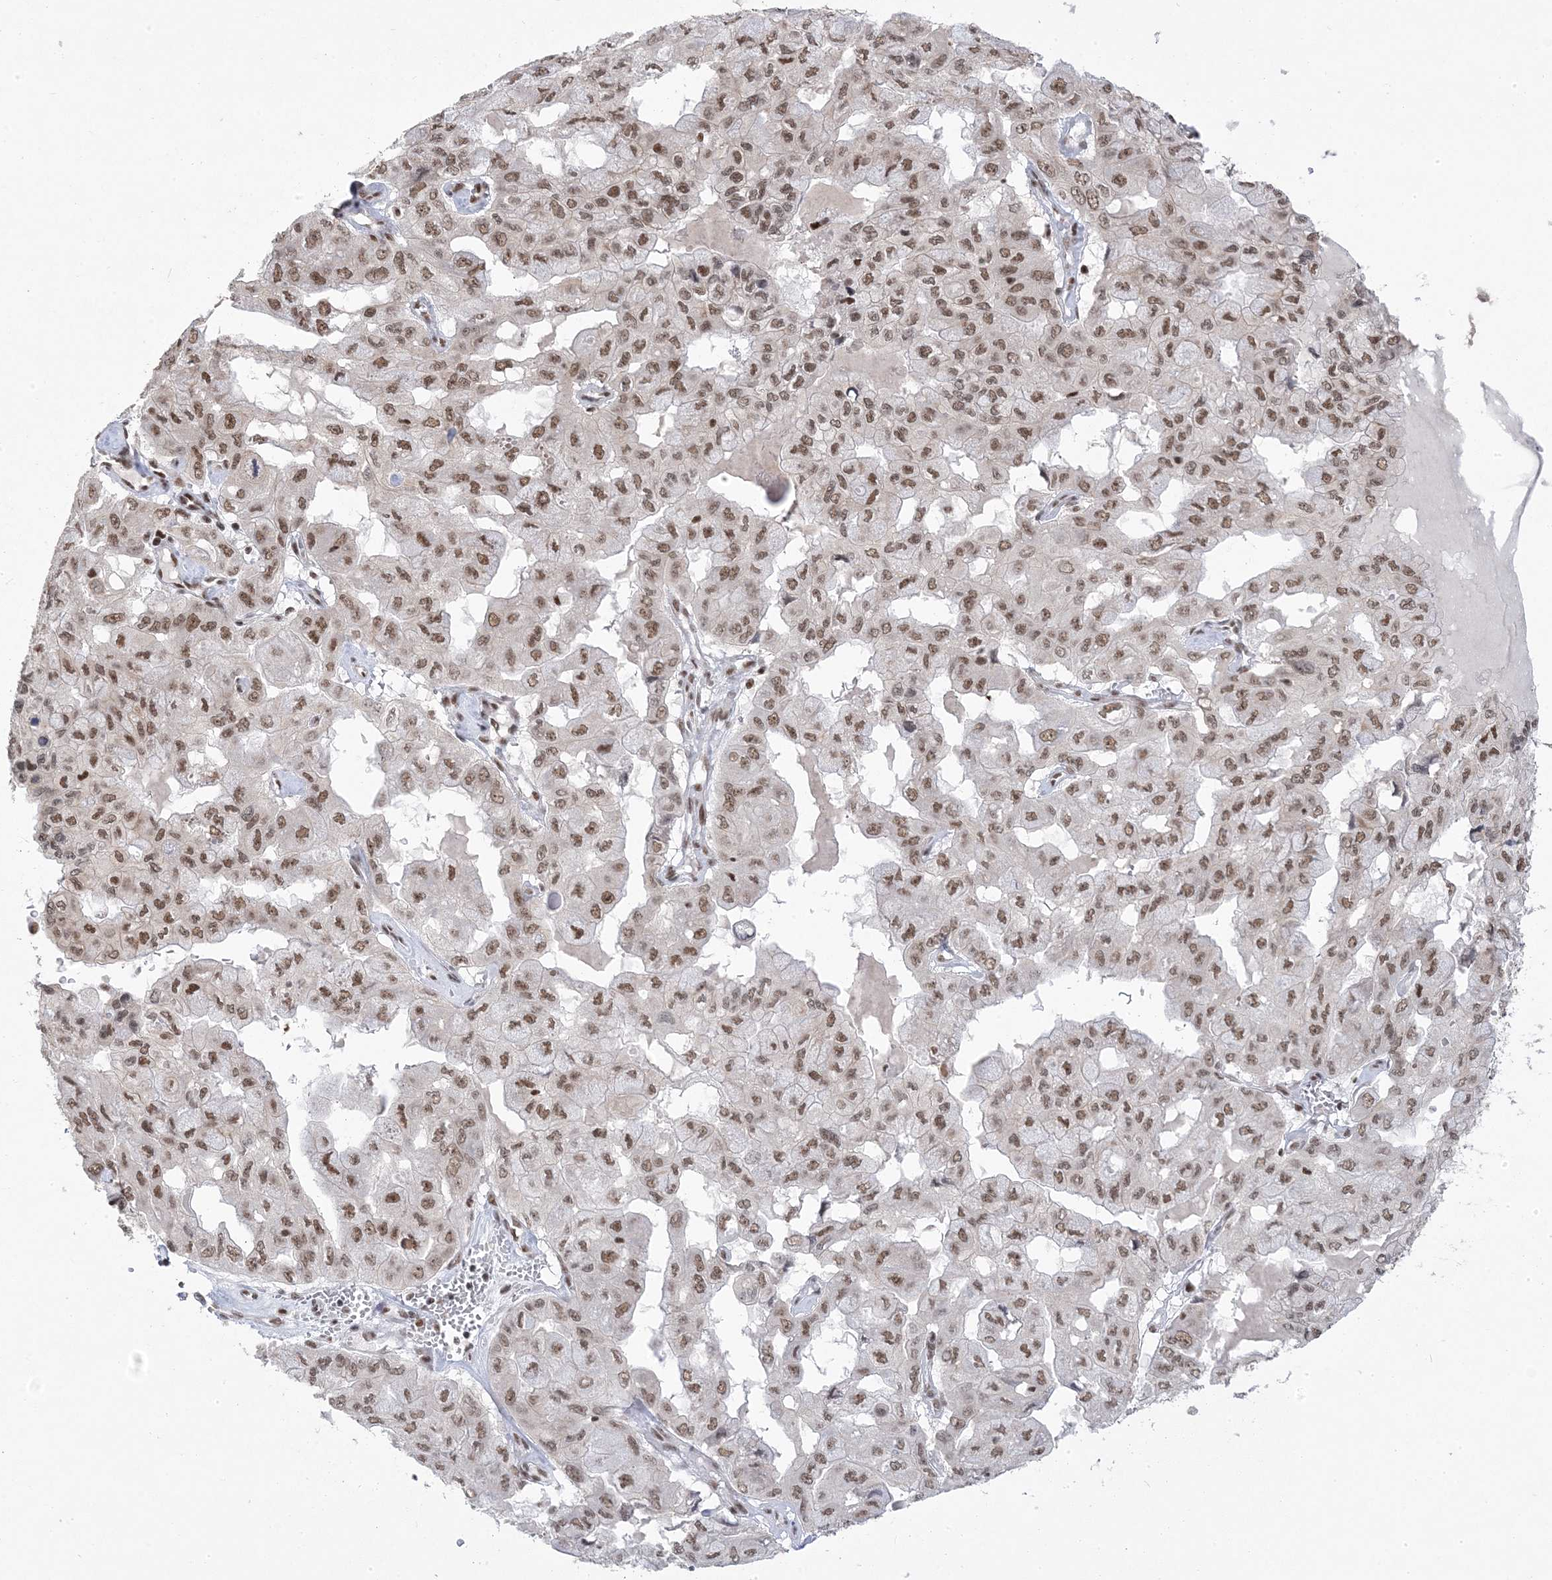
{"staining": {"intensity": "moderate", "quantity": ">75%", "location": "nuclear"}, "tissue": "pancreatic cancer", "cell_type": "Tumor cells", "image_type": "cancer", "snomed": [{"axis": "morphology", "description": "Adenocarcinoma, NOS"}, {"axis": "topography", "description": "Pancreas"}], "caption": "Immunohistochemical staining of human pancreatic cancer (adenocarcinoma) demonstrates moderate nuclear protein positivity in approximately >75% of tumor cells. Immunohistochemistry stains the protein of interest in brown and the nuclei are stained blue.", "gene": "MTREX", "patient": {"sex": "male", "age": 51}}